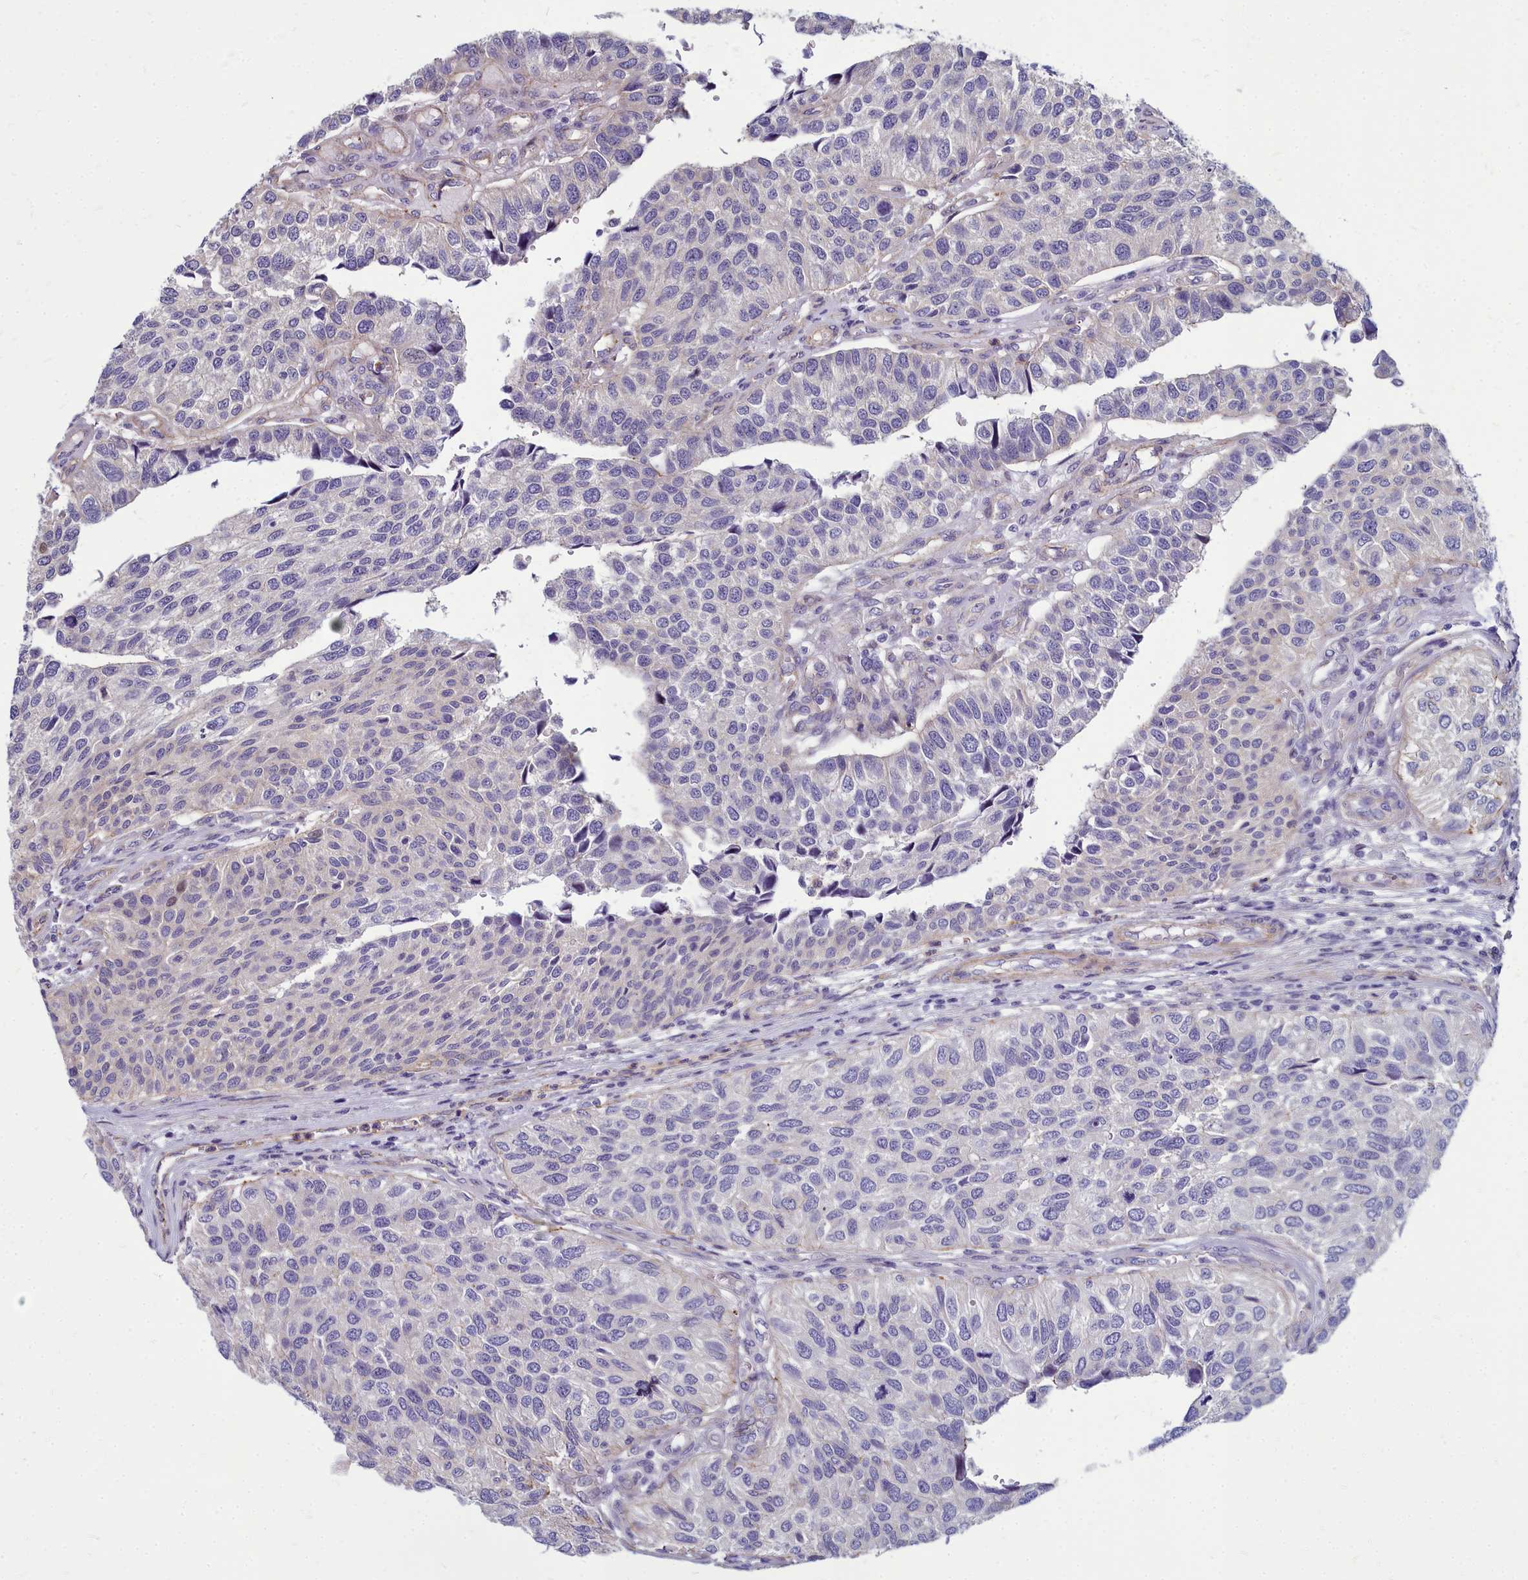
{"staining": {"intensity": "negative", "quantity": "none", "location": "none"}, "tissue": "urothelial cancer", "cell_type": "Tumor cells", "image_type": "cancer", "snomed": [{"axis": "morphology", "description": "Urothelial carcinoma, NOS"}, {"axis": "topography", "description": "Urinary bladder"}], "caption": "Urothelial cancer was stained to show a protein in brown. There is no significant staining in tumor cells.", "gene": "TTC5", "patient": {"sex": "male", "age": 55}}